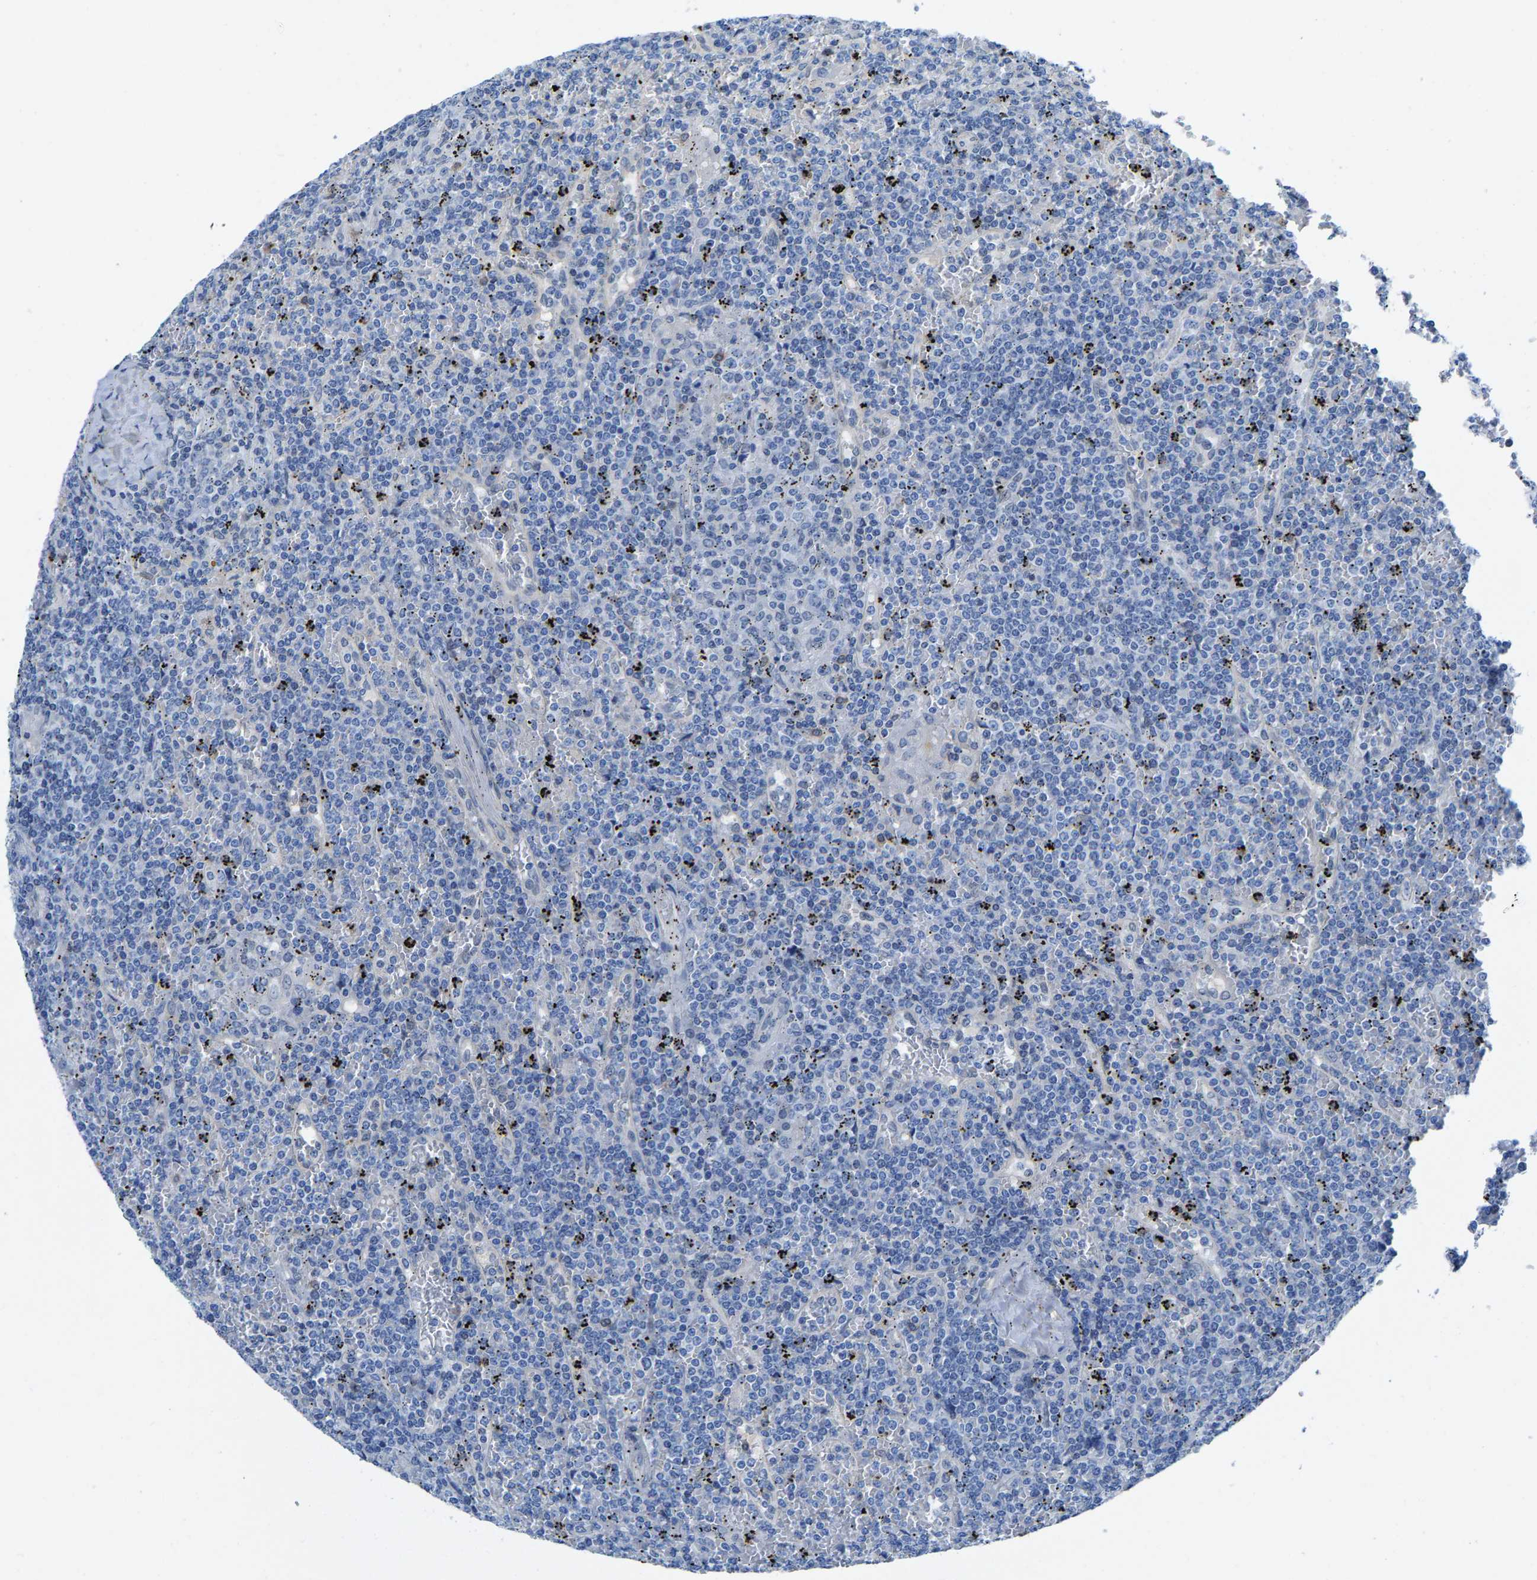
{"staining": {"intensity": "negative", "quantity": "none", "location": "none"}, "tissue": "lymphoma", "cell_type": "Tumor cells", "image_type": "cancer", "snomed": [{"axis": "morphology", "description": "Malignant lymphoma, non-Hodgkin's type, Low grade"}, {"axis": "topography", "description": "Spleen"}], "caption": "There is no significant staining in tumor cells of lymphoma.", "gene": "SSH3", "patient": {"sex": "female", "age": 19}}